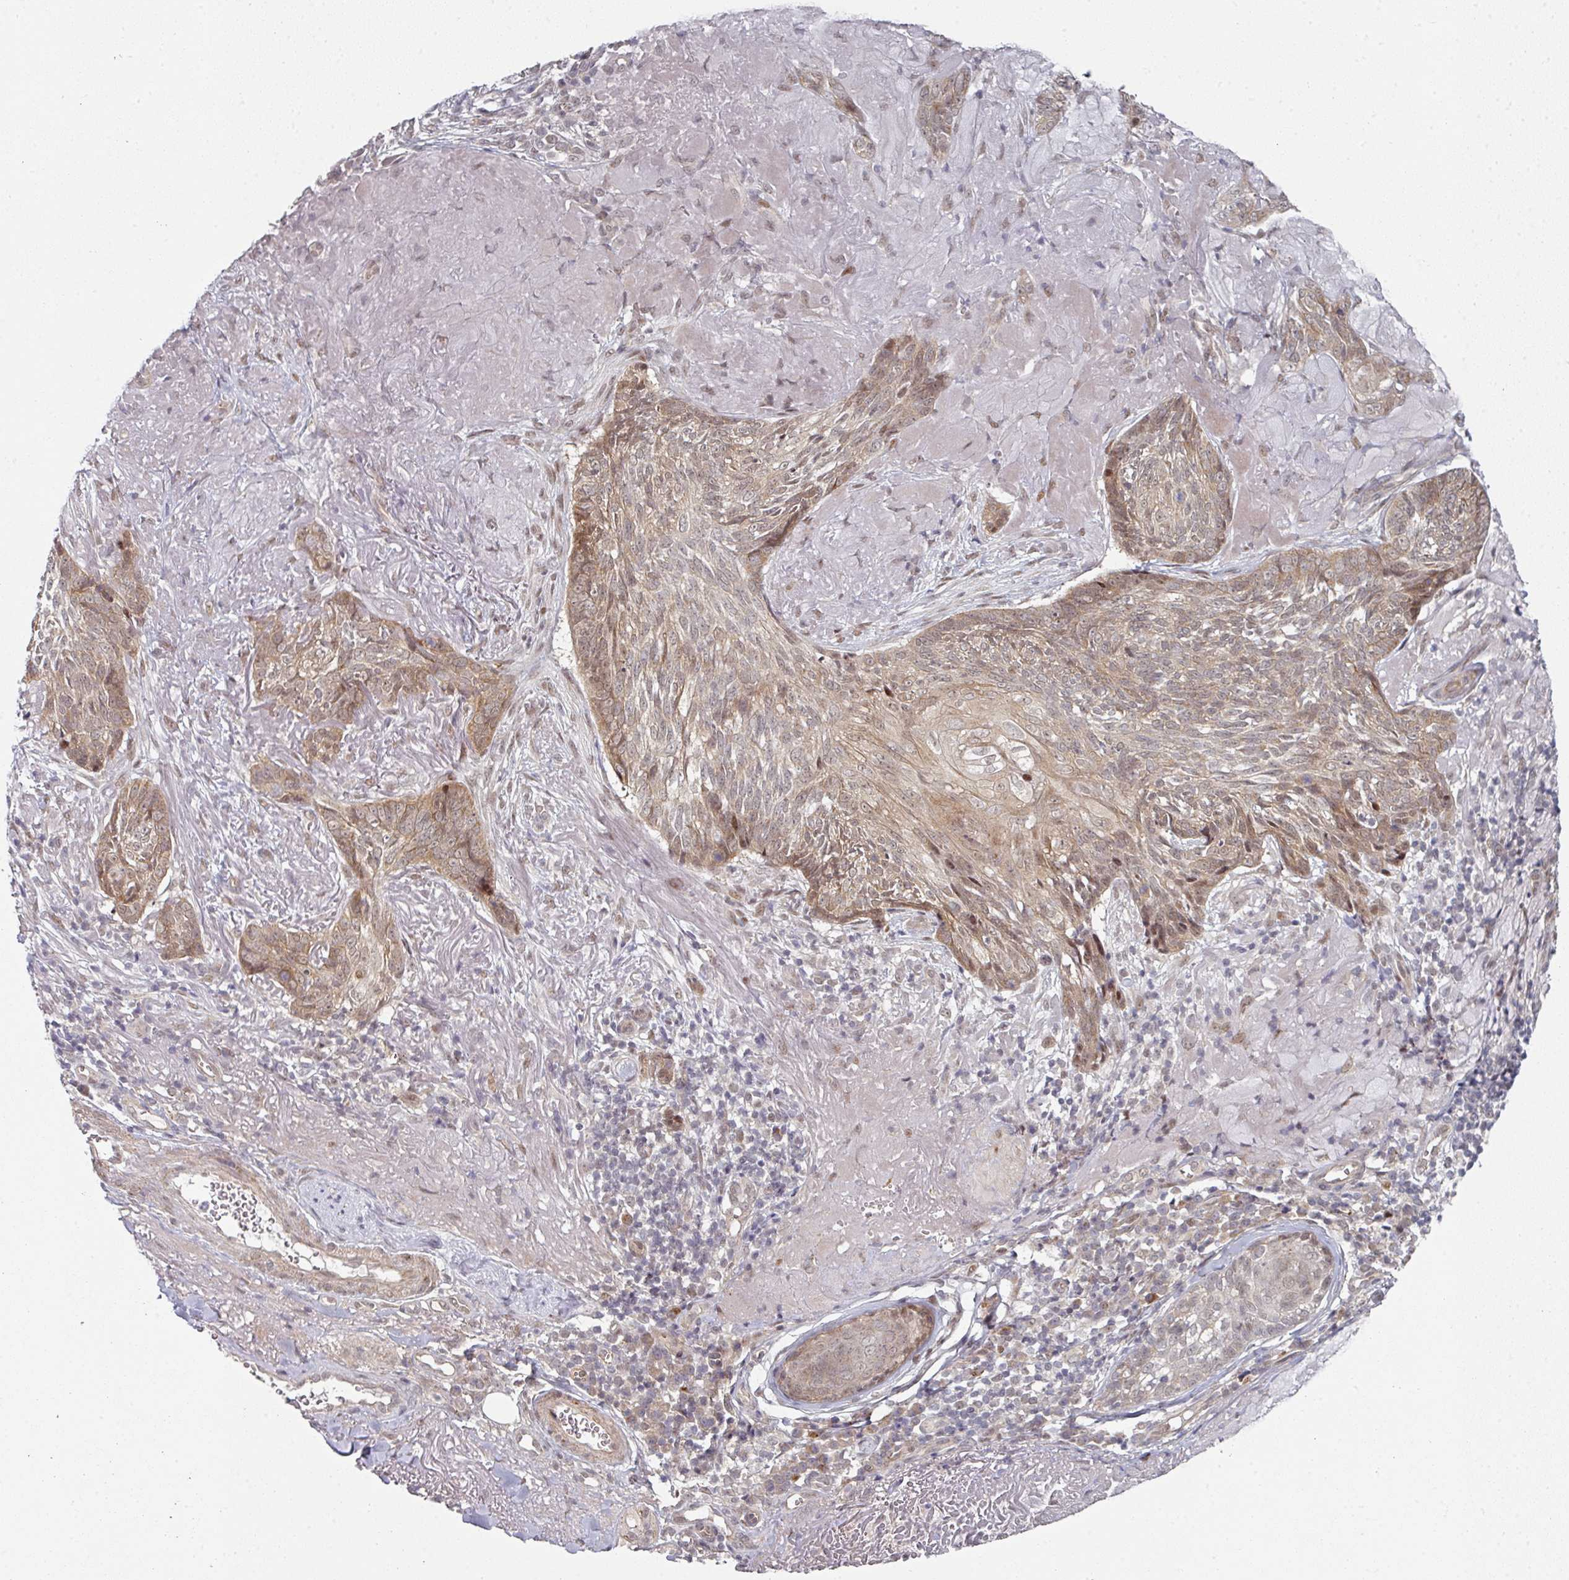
{"staining": {"intensity": "weak", "quantity": ">75%", "location": "cytoplasmic/membranous,nuclear"}, "tissue": "skin cancer", "cell_type": "Tumor cells", "image_type": "cancer", "snomed": [{"axis": "morphology", "description": "Basal cell carcinoma"}, {"axis": "topography", "description": "Skin"}, {"axis": "topography", "description": "Skin of face"}], "caption": "Skin basal cell carcinoma stained with immunohistochemistry (IHC) exhibits weak cytoplasmic/membranous and nuclear positivity in approximately >75% of tumor cells. The staining was performed using DAB to visualize the protein expression in brown, while the nuclei were stained in blue with hematoxylin (Magnification: 20x).", "gene": "TMCC1", "patient": {"sex": "female", "age": 95}}